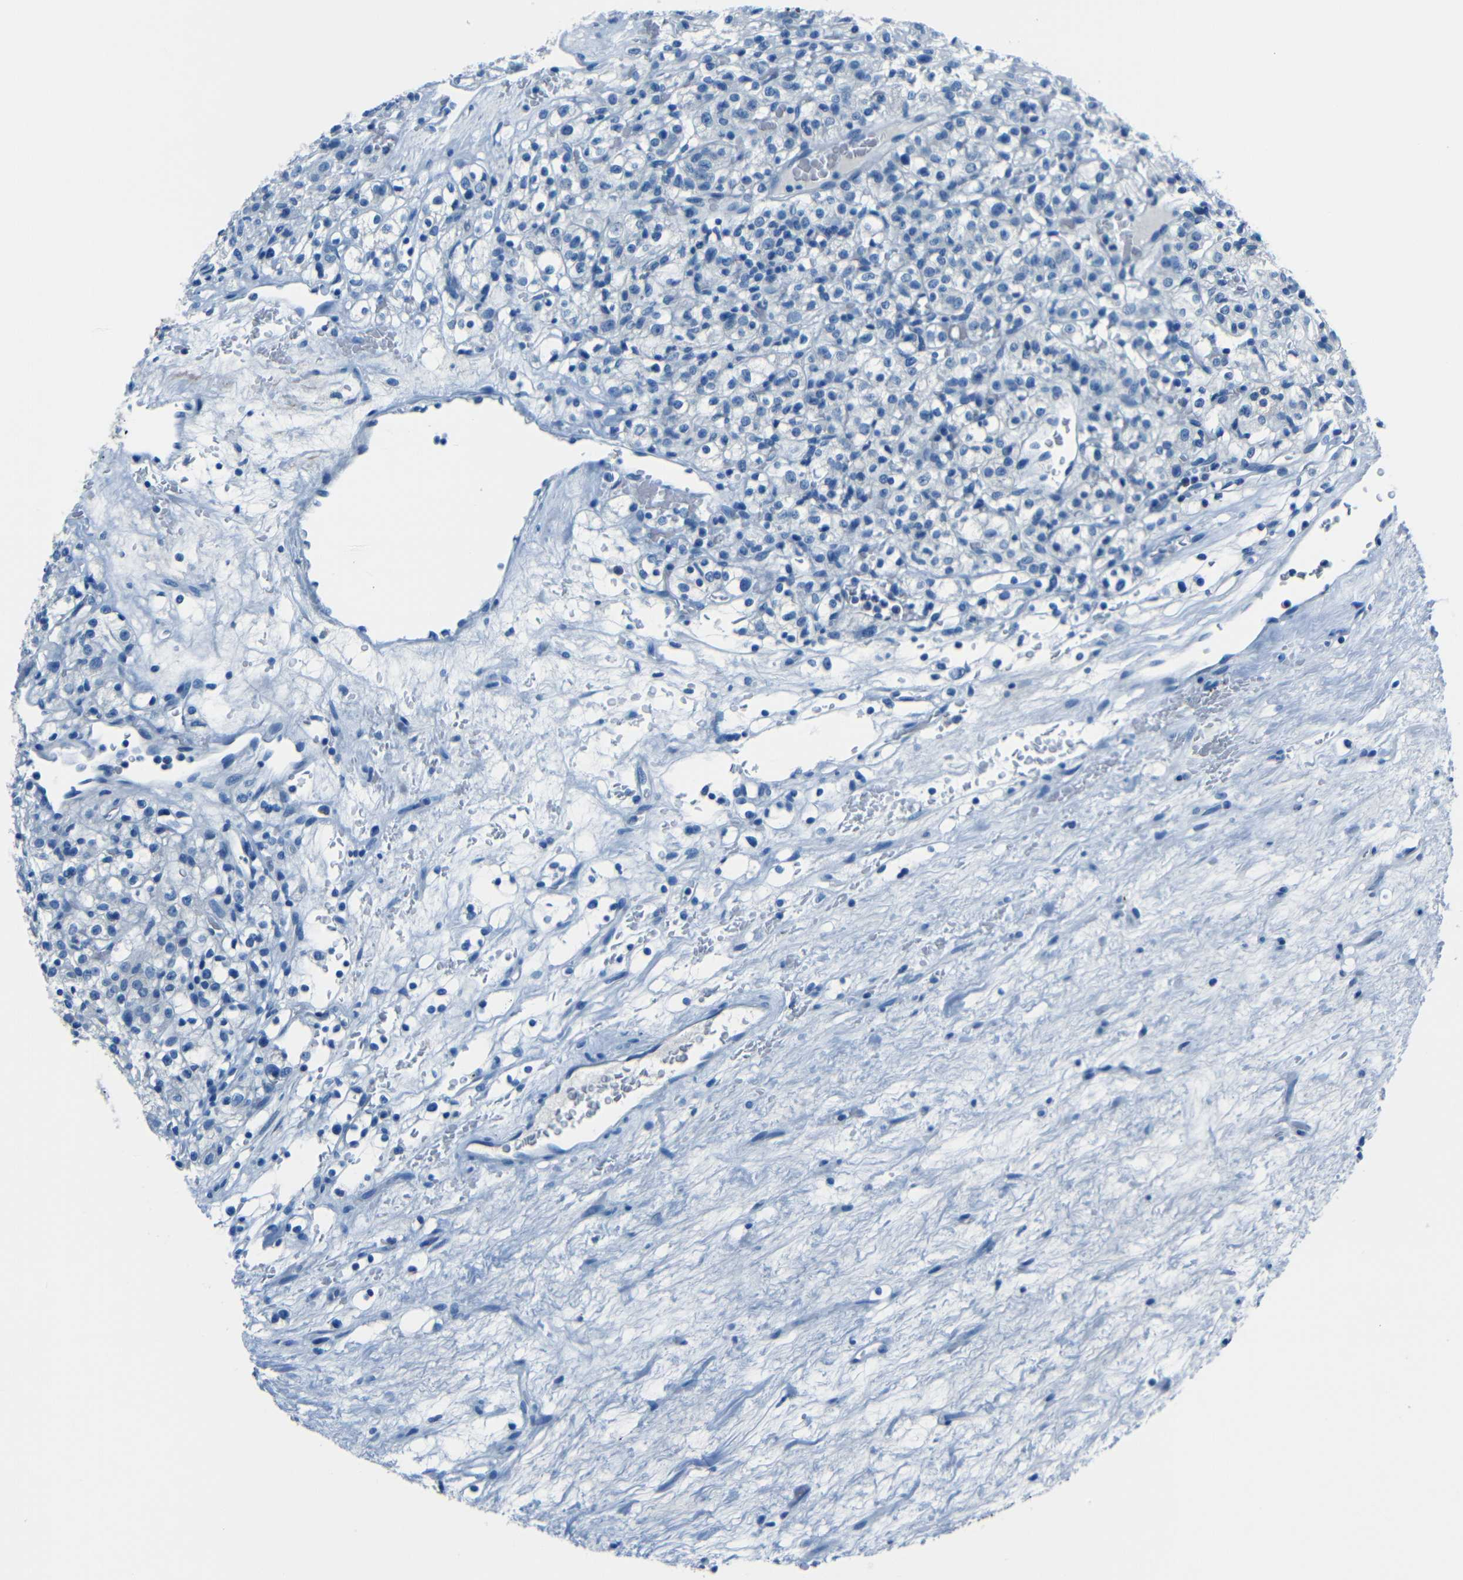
{"staining": {"intensity": "negative", "quantity": "none", "location": "none"}, "tissue": "renal cancer", "cell_type": "Tumor cells", "image_type": "cancer", "snomed": [{"axis": "morphology", "description": "Normal tissue, NOS"}, {"axis": "morphology", "description": "Adenocarcinoma, NOS"}, {"axis": "topography", "description": "Kidney"}], "caption": "Immunohistochemical staining of human renal adenocarcinoma displays no significant staining in tumor cells. (DAB immunohistochemistry with hematoxylin counter stain).", "gene": "FBN2", "patient": {"sex": "female", "age": 72}}